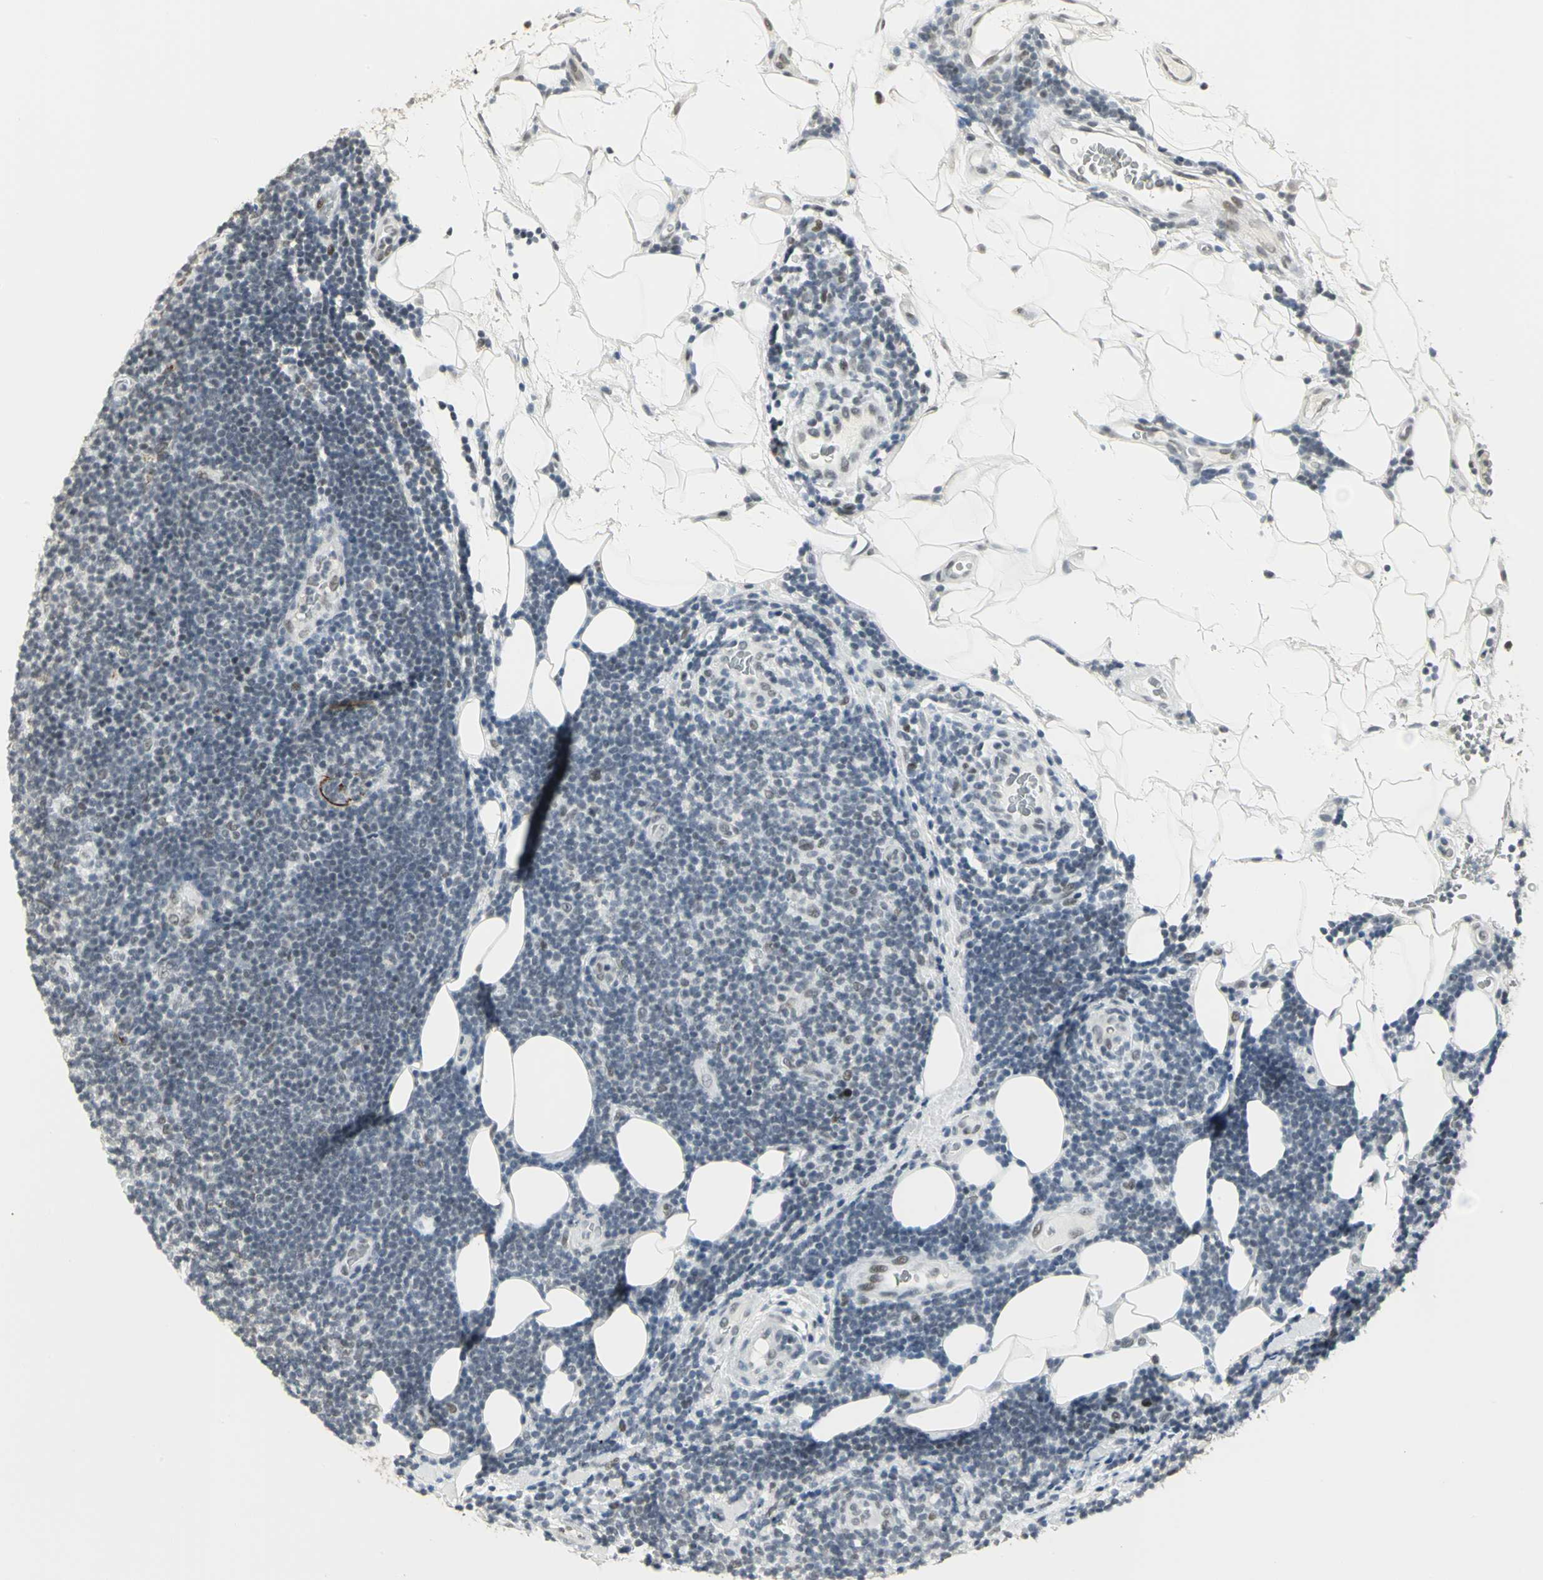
{"staining": {"intensity": "negative", "quantity": "none", "location": "none"}, "tissue": "lymphoma", "cell_type": "Tumor cells", "image_type": "cancer", "snomed": [{"axis": "morphology", "description": "Malignant lymphoma, non-Hodgkin's type, Low grade"}, {"axis": "topography", "description": "Lymph node"}], "caption": "Immunohistochemical staining of human lymphoma reveals no significant positivity in tumor cells.", "gene": "CBX3", "patient": {"sex": "male", "age": 83}}